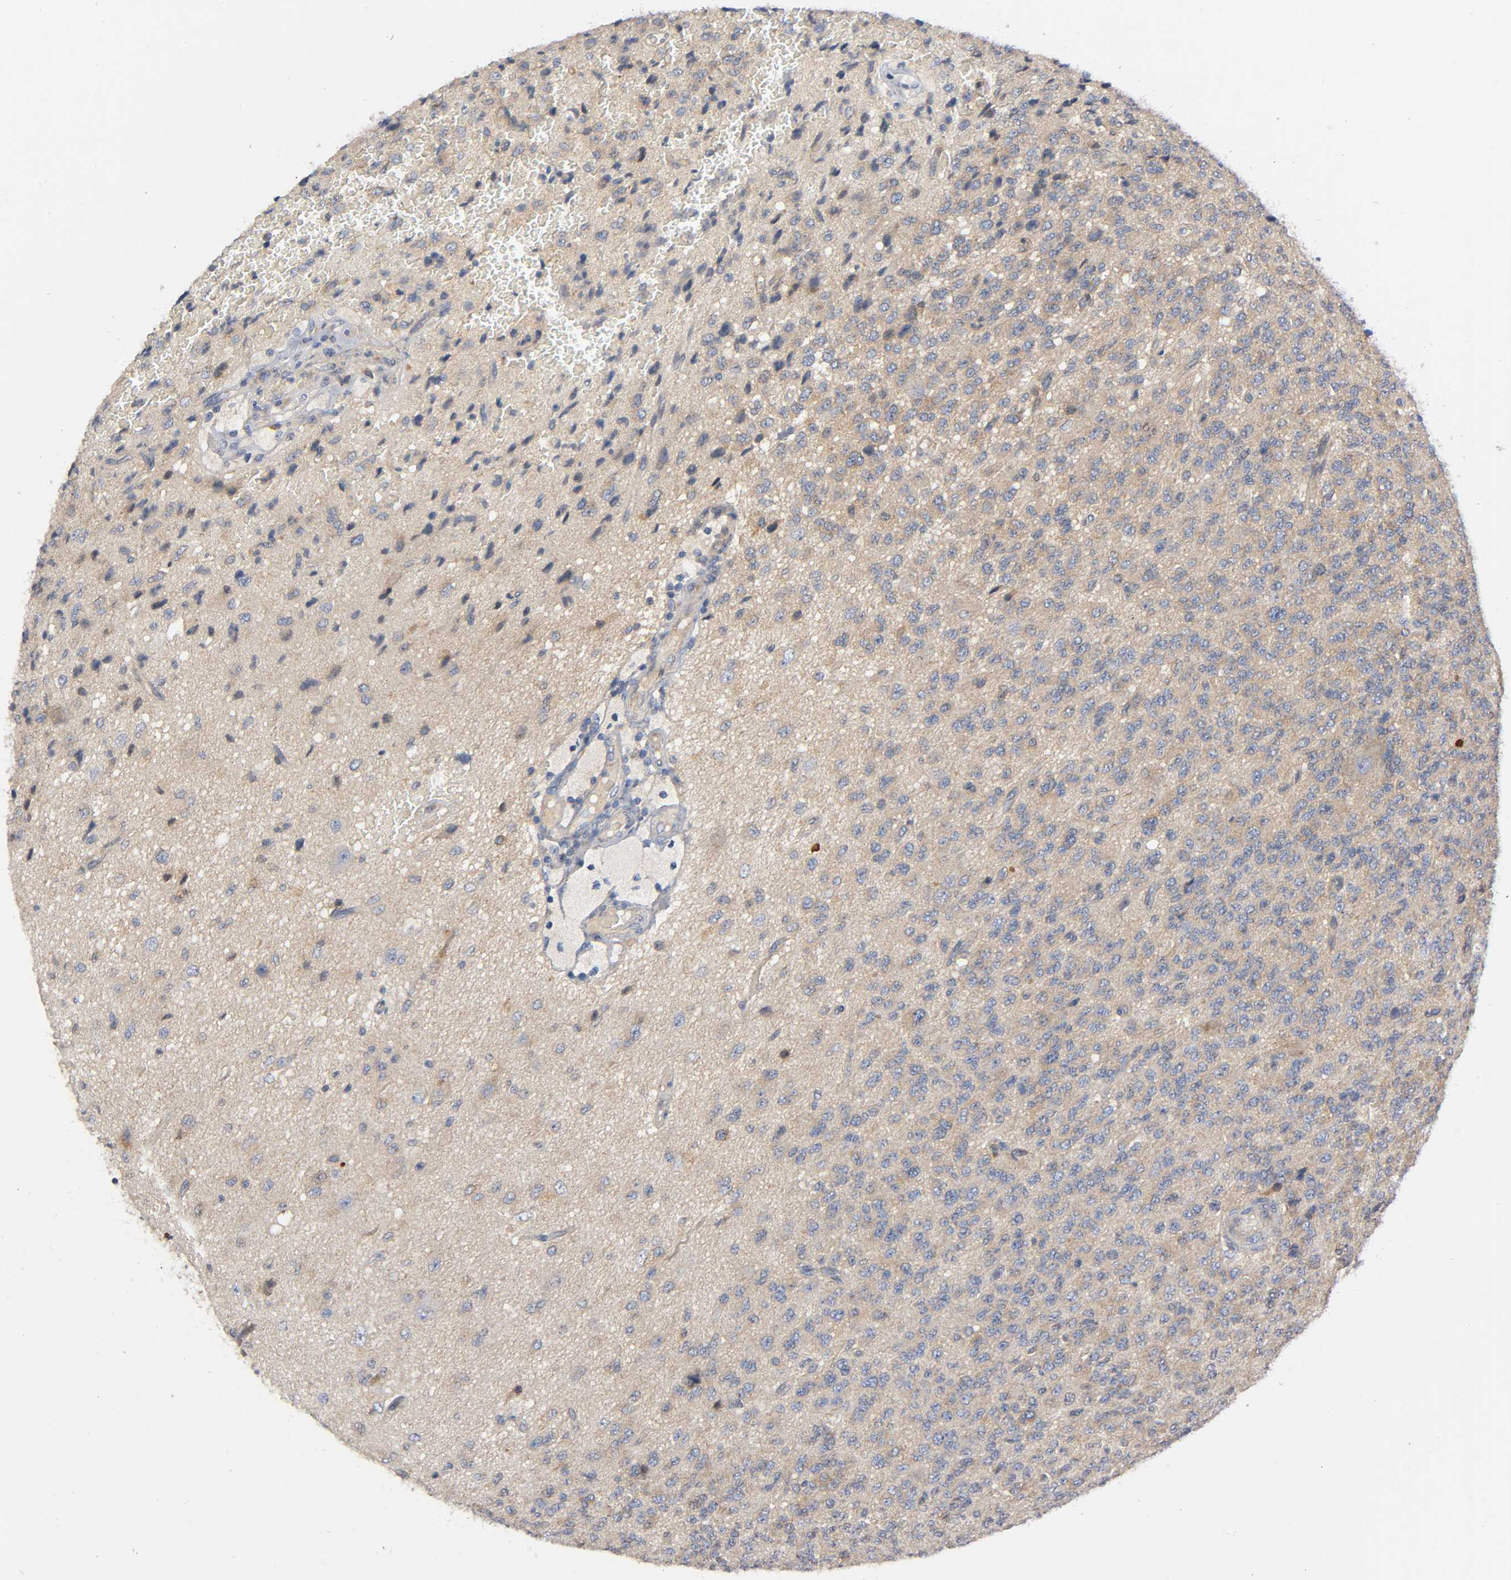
{"staining": {"intensity": "weak", "quantity": ">75%", "location": "cytoplasmic/membranous"}, "tissue": "glioma", "cell_type": "Tumor cells", "image_type": "cancer", "snomed": [{"axis": "morphology", "description": "Glioma, malignant, High grade"}, {"axis": "topography", "description": "pancreas cauda"}], "caption": "The image exhibits a brown stain indicating the presence of a protein in the cytoplasmic/membranous of tumor cells in glioma.", "gene": "HDAC6", "patient": {"sex": "male", "age": 60}}